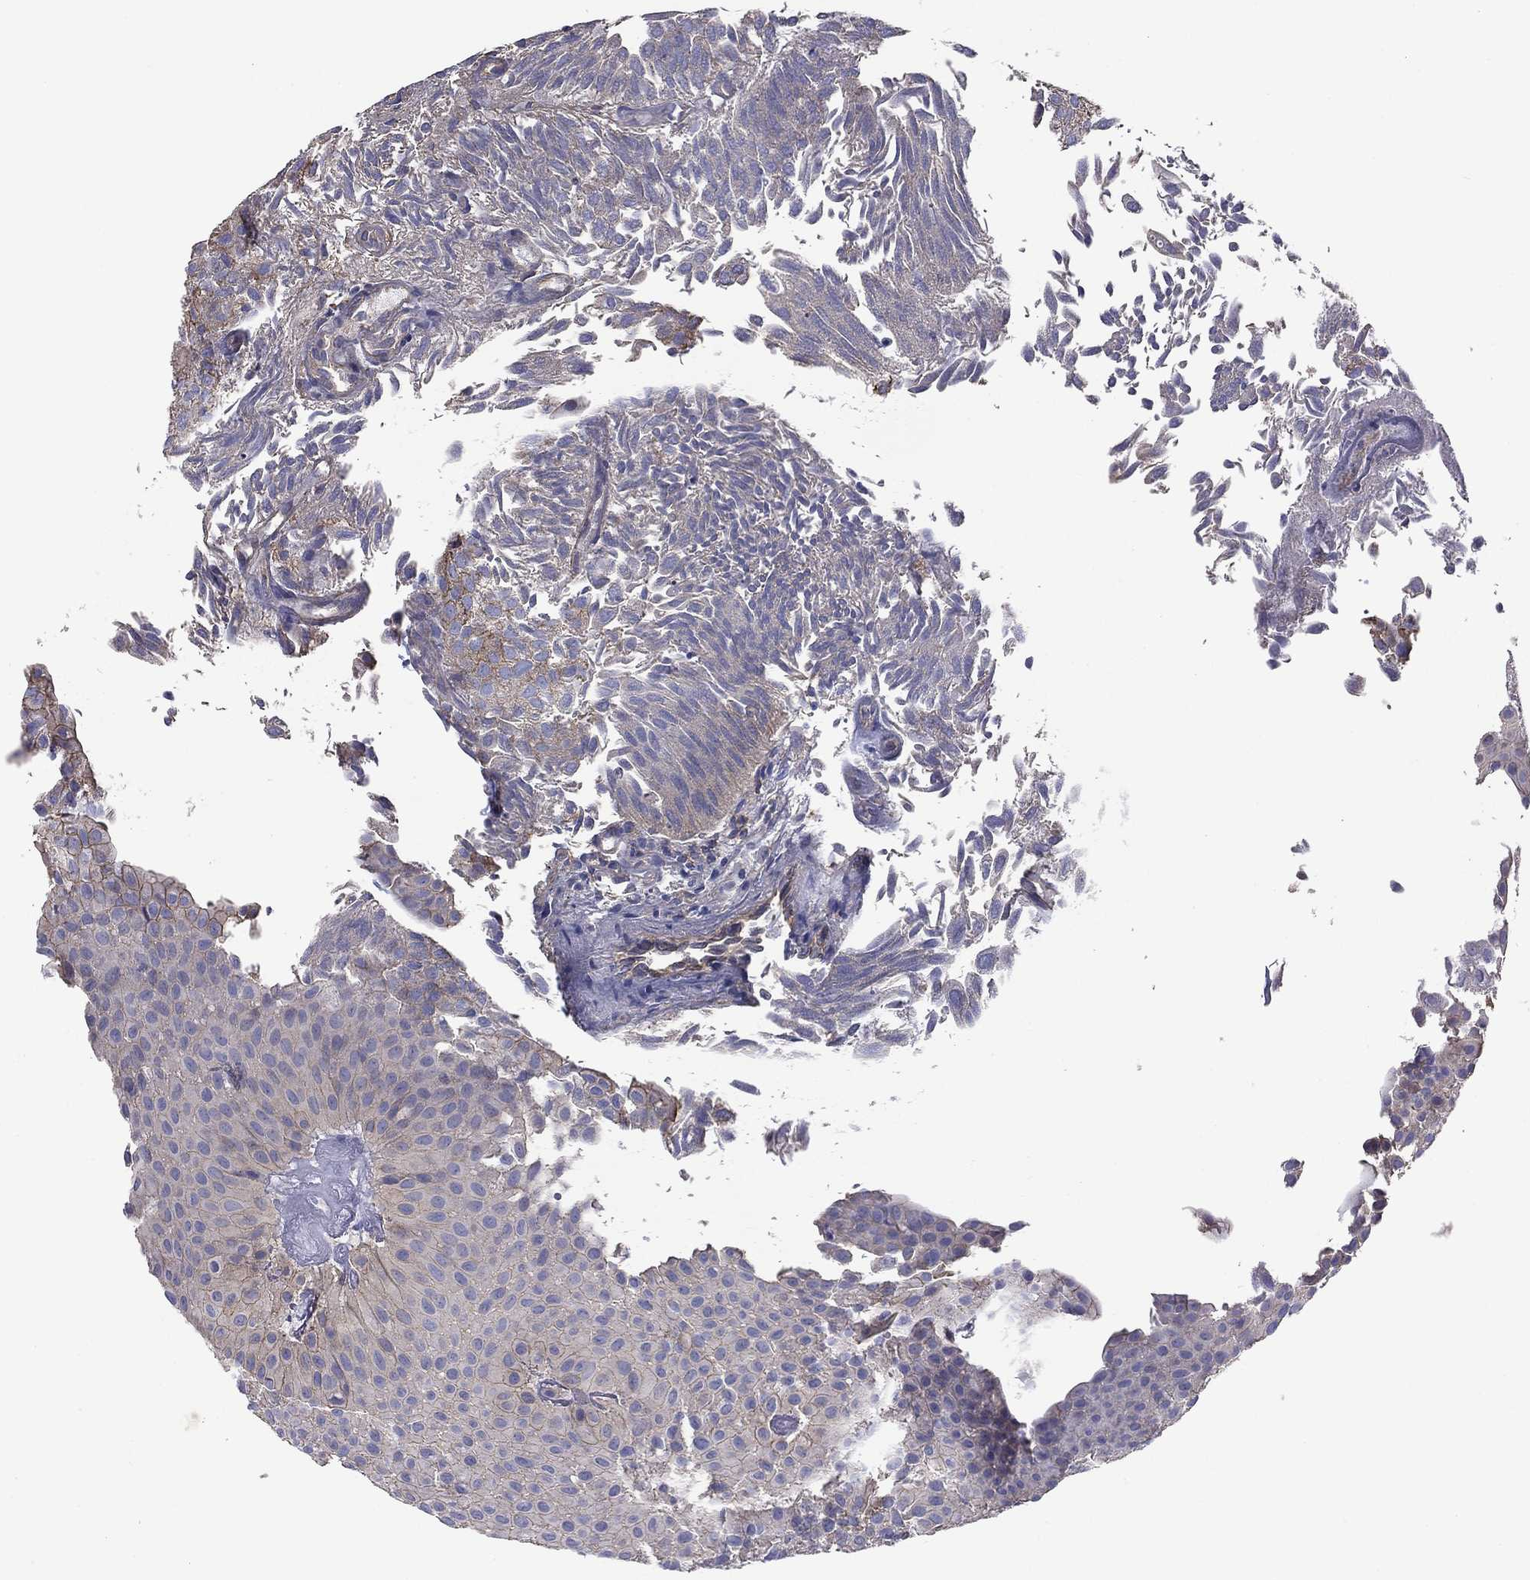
{"staining": {"intensity": "moderate", "quantity": "<25%", "location": "cytoplasmic/membranous"}, "tissue": "urothelial cancer", "cell_type": "Tumor cells", "image_type": "cancer", "snomed": [{"axis": "morphology", "description": "Urothelial carcinoma, Low grade"}, {"axis": "topography", "description": "Urinary bladder"}], "caption": "The image displays immunohistochemical staining of urothelial carcinoma (low-grade). There is moderate cytoplasmic/membranous positivity is present in approximately <25% of tumor cells. Ihc stains the protein of interest in brown and the nuclei are stained blue.", "gene": "TCHH", "patient": {"sex": "male", "age": 64}}